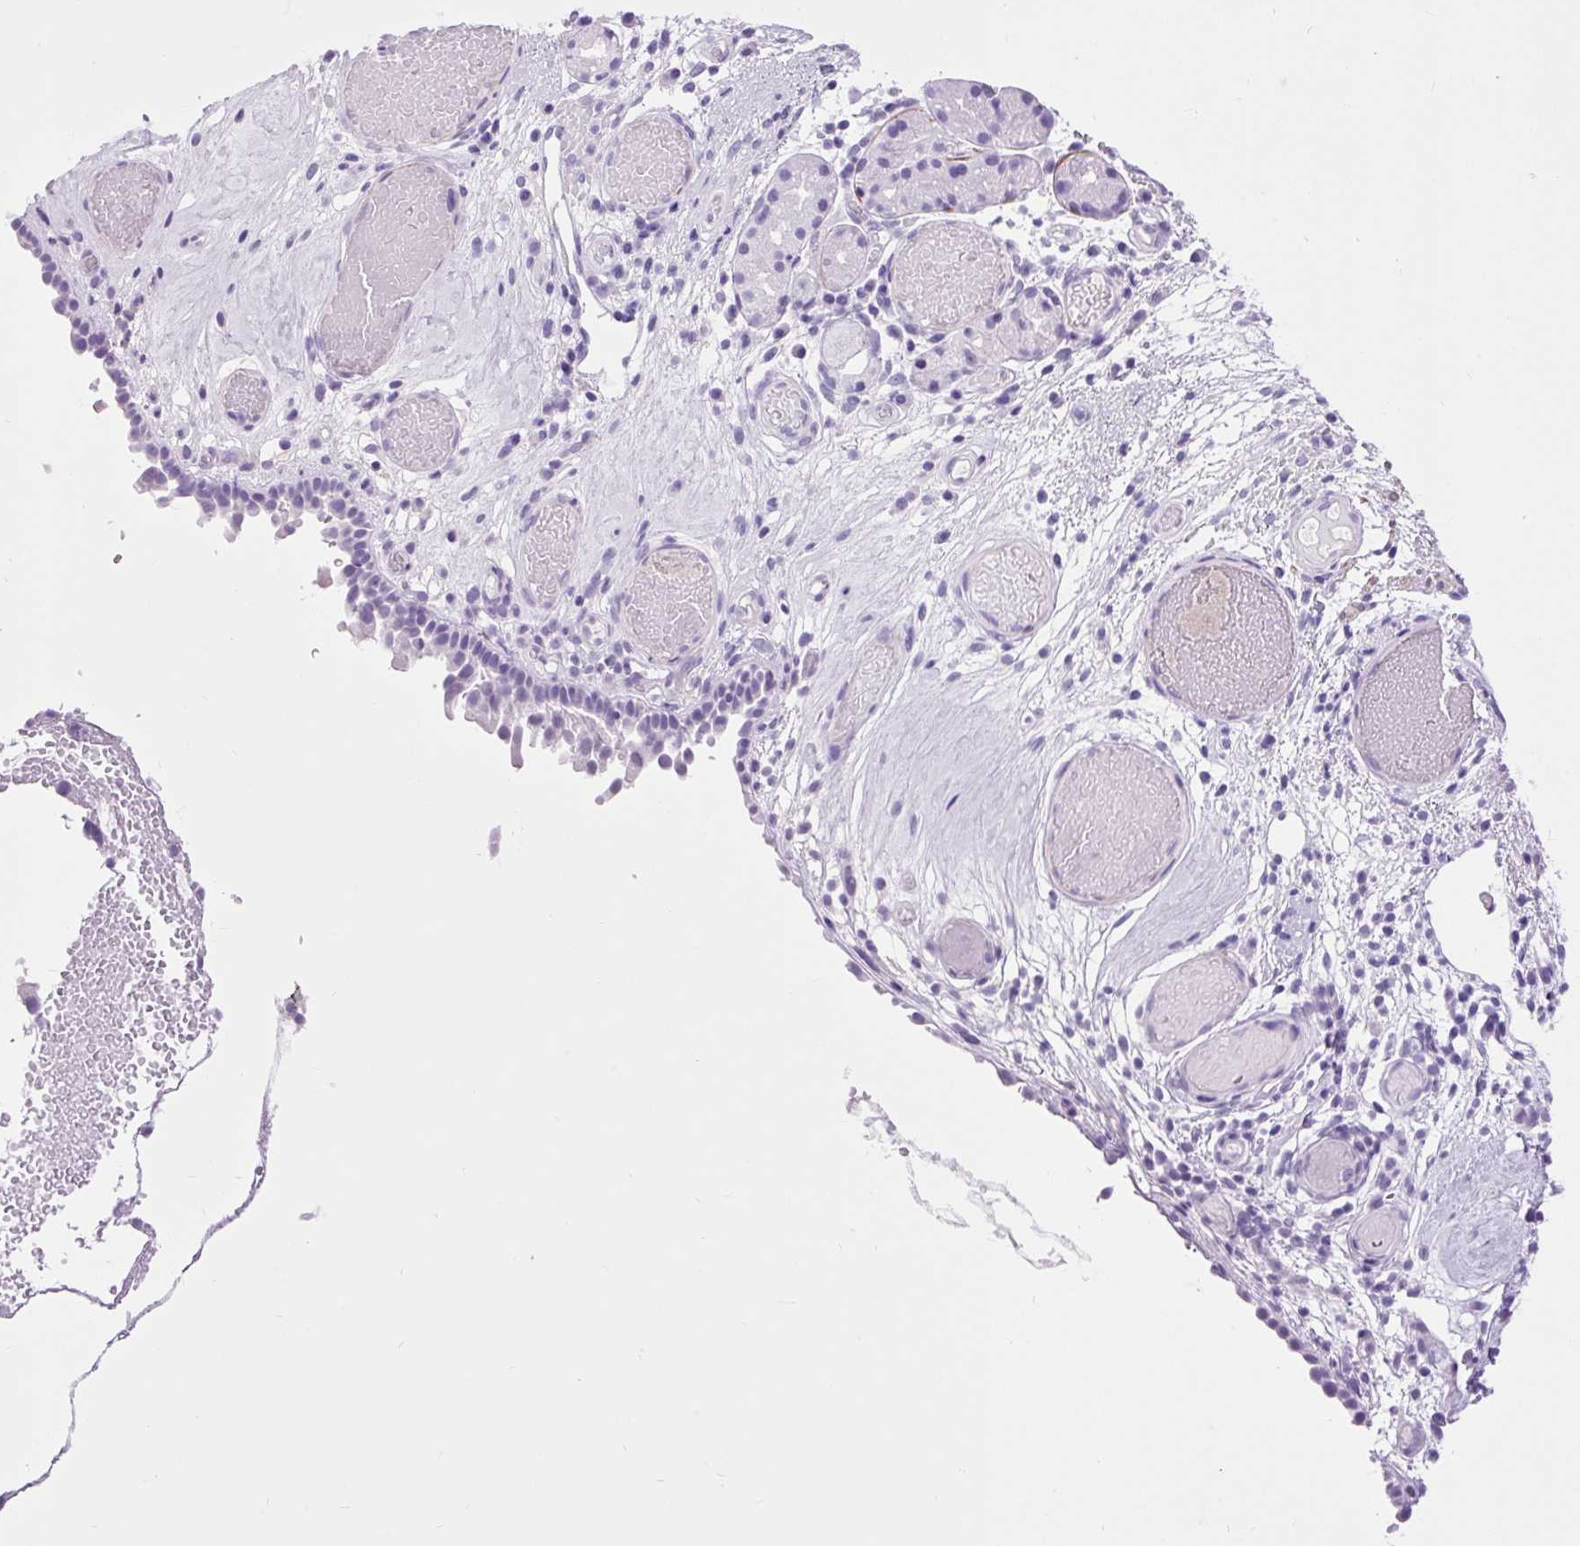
{"staining": {"intensity": "negative", "quantity": "none", "location": "none"}, "tissue": "nasopharynx", "cell_type": "Respiratory epithelial cells", "image_type": "normal", "snomed": [{"axis": "morphology", "description": "Normal tissue, NOS"}, {"axis": "morphology", "description": "Inflammation, NOS"}, {"axis": "topography", "description": "Nasopharynx"}], "caption": "Immunohistochemistry (IHC) of benign nasopharynx reveals no staining in respiratory epithelial cells. (Stains: DAB immunohistochemistry with hematoxylin counter stain, Microscopy: brightfield microscopy at high magnification).", "gene": "DPP6", "patient": {"sex": "male", "age": 54}}